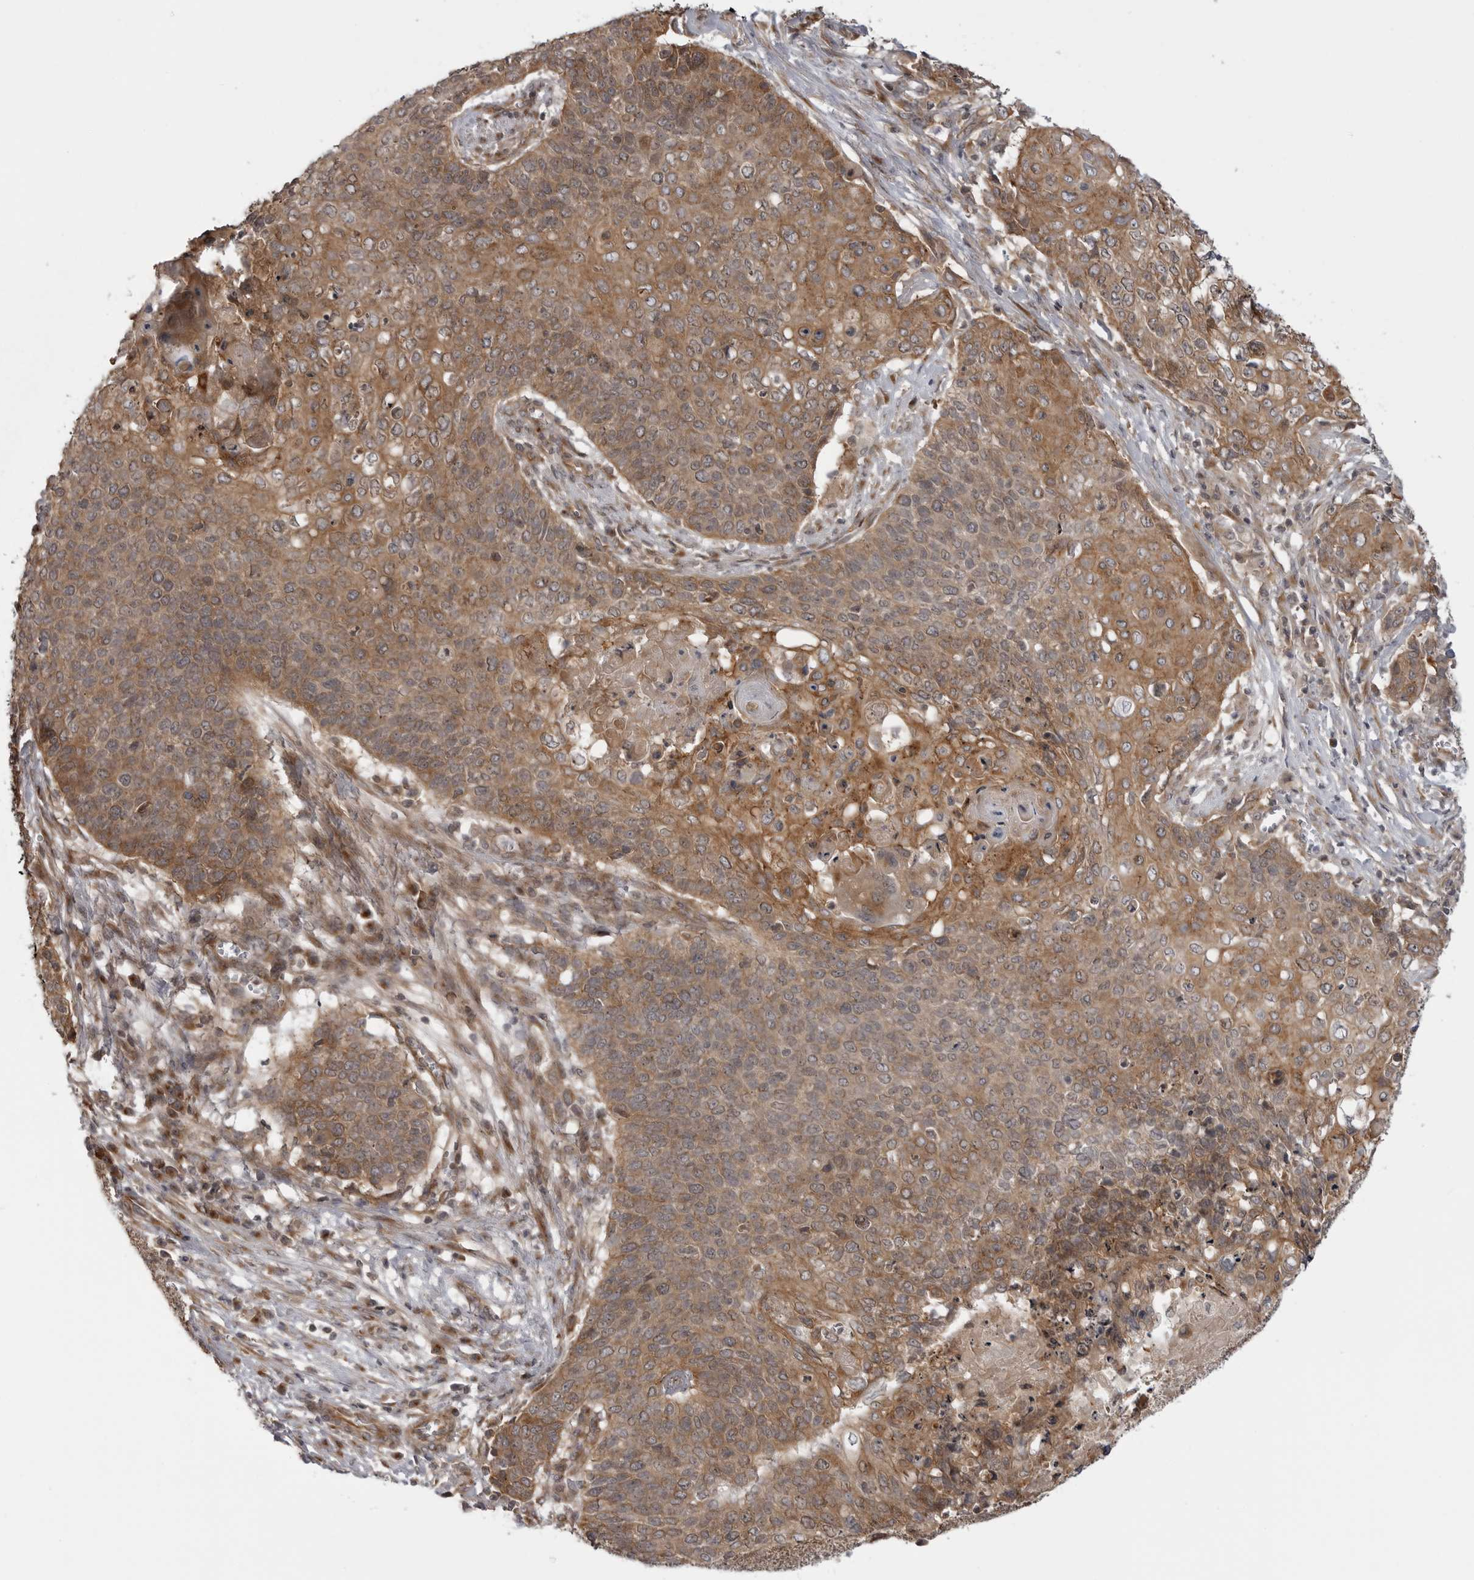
{"staining": {"intensity": "moderate", "quantity": ">75%", "location": "cytoplasmic/membranous"}, "tissue": "cervical cancer", "cell_type": "Tumor cells", "image_type": "cancer", "snomed": [{"axis": "morphology", "description": "Squamous cell carcinoma, NOS"}, {"axis": "topography", "description": "Cervix"}], "caption": "There is medium levels of moderate cytoplasmic/membranous staining in tumor cells of cervical cancer, as demonstrated by immunohistochemical staining (brown color).", "gene": "LRRC45", "patient": {"sex": "female", "age": 39}}